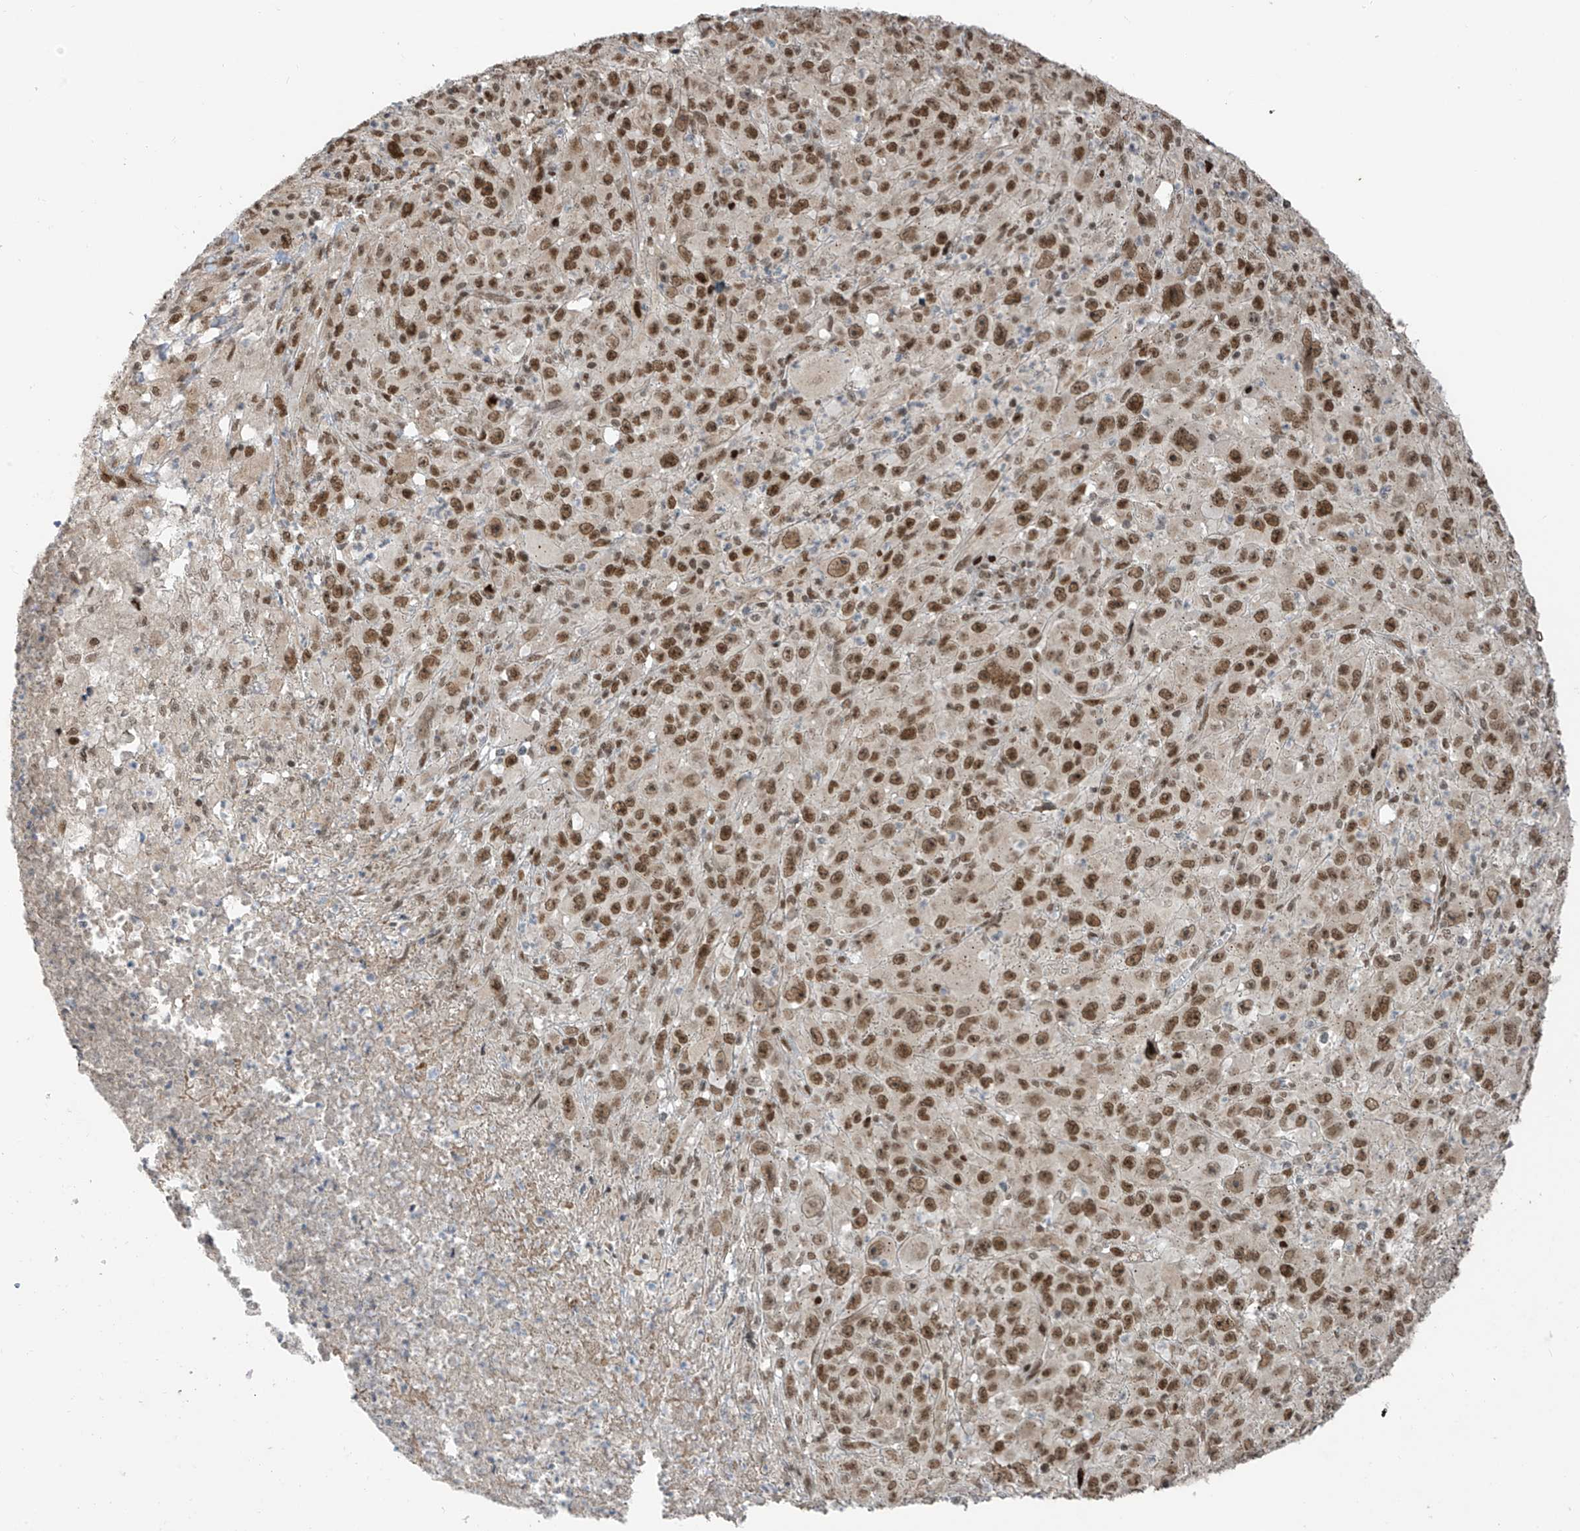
{"staining": {"intensity": "moderate", "quantity": ">75%", "location": "nuclear"}, "tissue": "melanoma", "cell_type": "Tumor cells", "image_type": "cancer", "snomed": [{"axis": "morphology", "description": "Malignant melanoma, Metastatic site"}, {"axis": "topography", "description": "Skin"}], "caption": "IHC photomicrograph of human malignant melanoma (metastatic site) stained for a protein (brown), which shows medium levels of moderate nuclear expression in approximately >75% of tumor cells.", "gene": "ARHGEF3", "patient": {"sex": "female", "age": 56}}